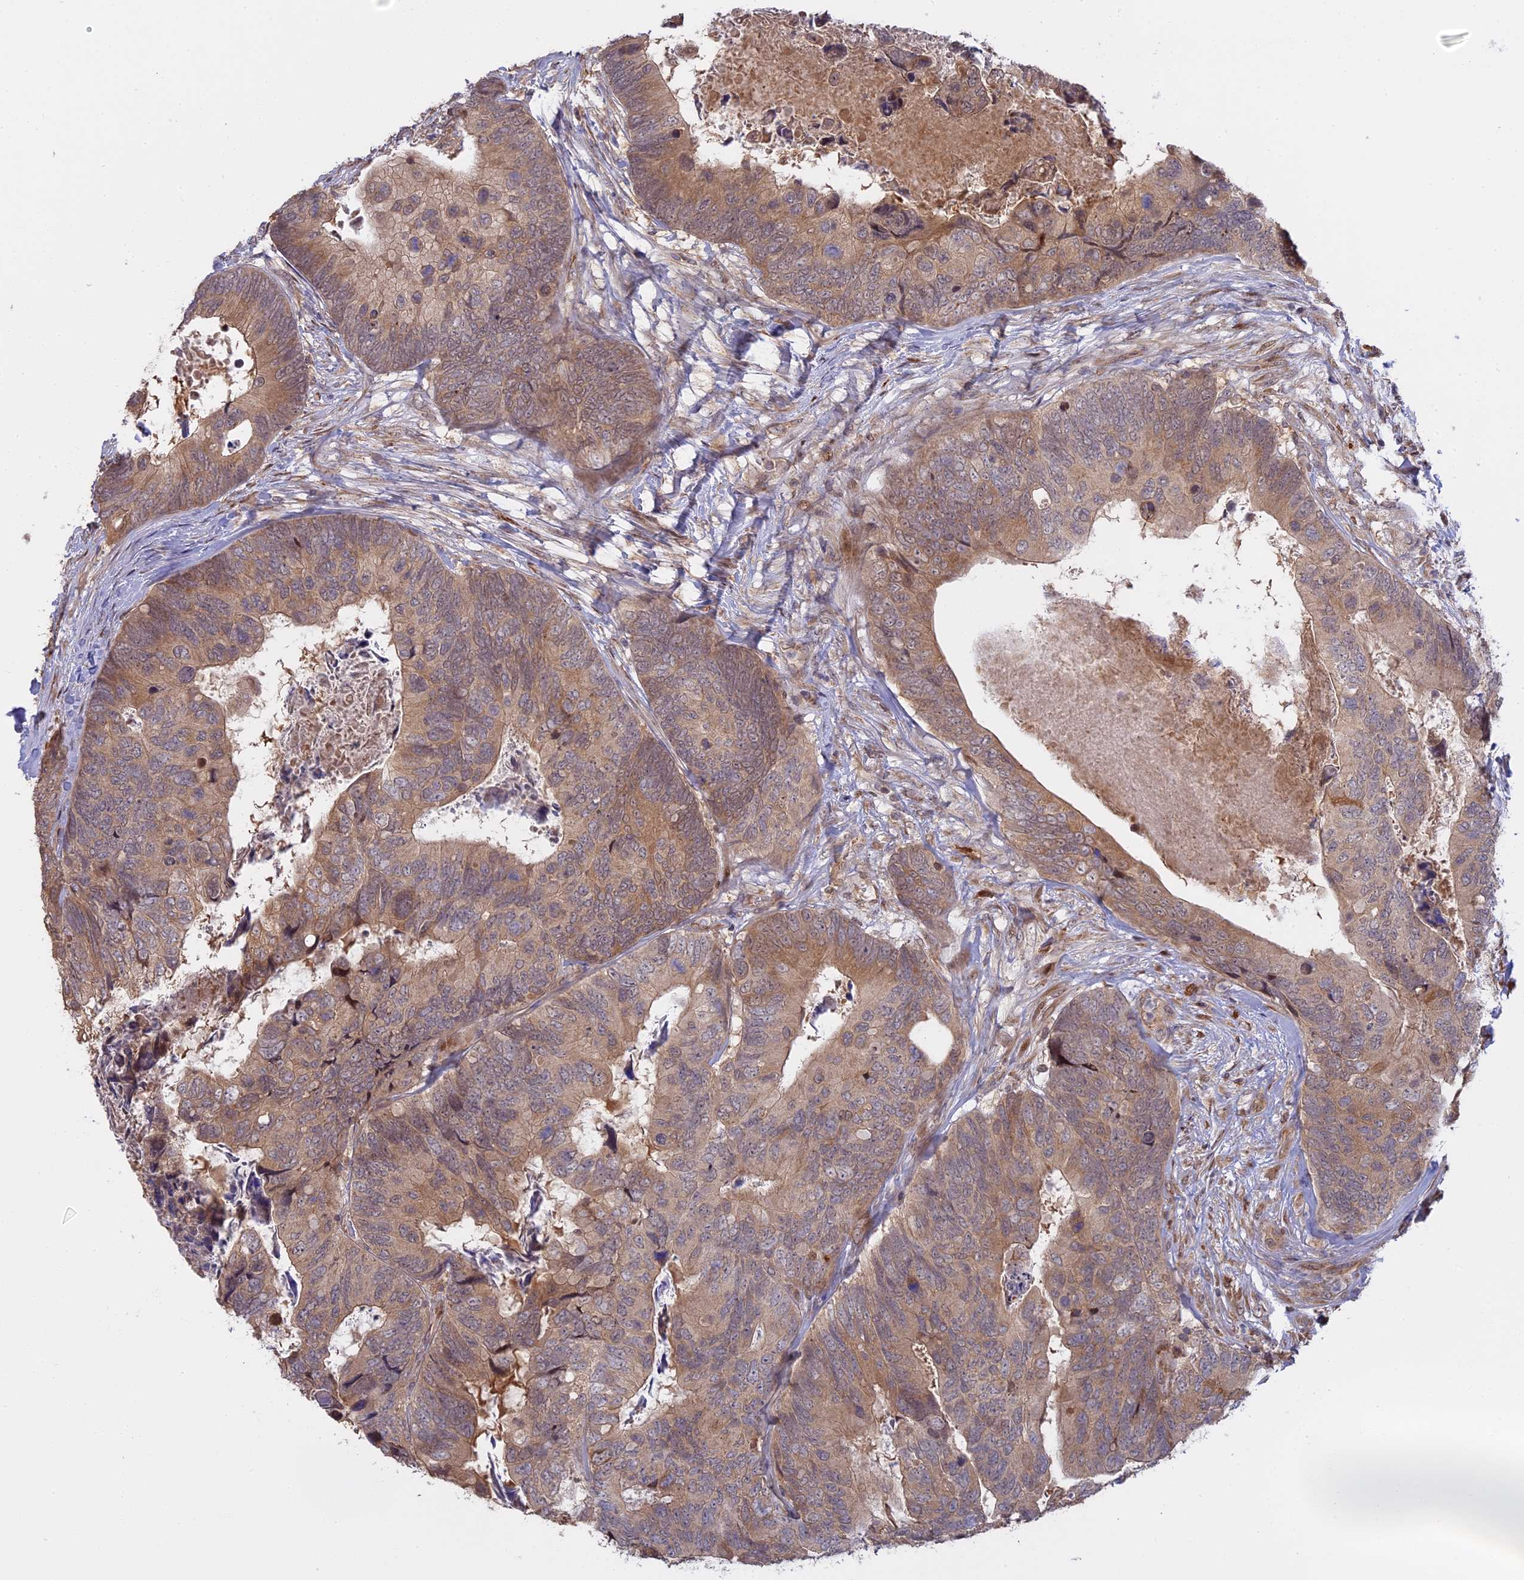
{"staining": {"intensity": "weak", "quantity": ">75%", "location": "cytoplasmic/membranous"}, "tissue": "colorectal cancer", "cell_type": "Tumor cells", "image_type": "cancer", "snomed": [{"axis": "morphology", "description": "Adenocarcinoma, NOS"}, {"axis": "topography", "description": "Colon"}], "caption": "Human colorectal adenocarcinoma stained for a protein (brown) exhibits weak cytoplasmic/membranous positive positivity in about >75% of tumor cells.", "gene": "GSKIP", "patient": {"sex": "female", "age": 67}}